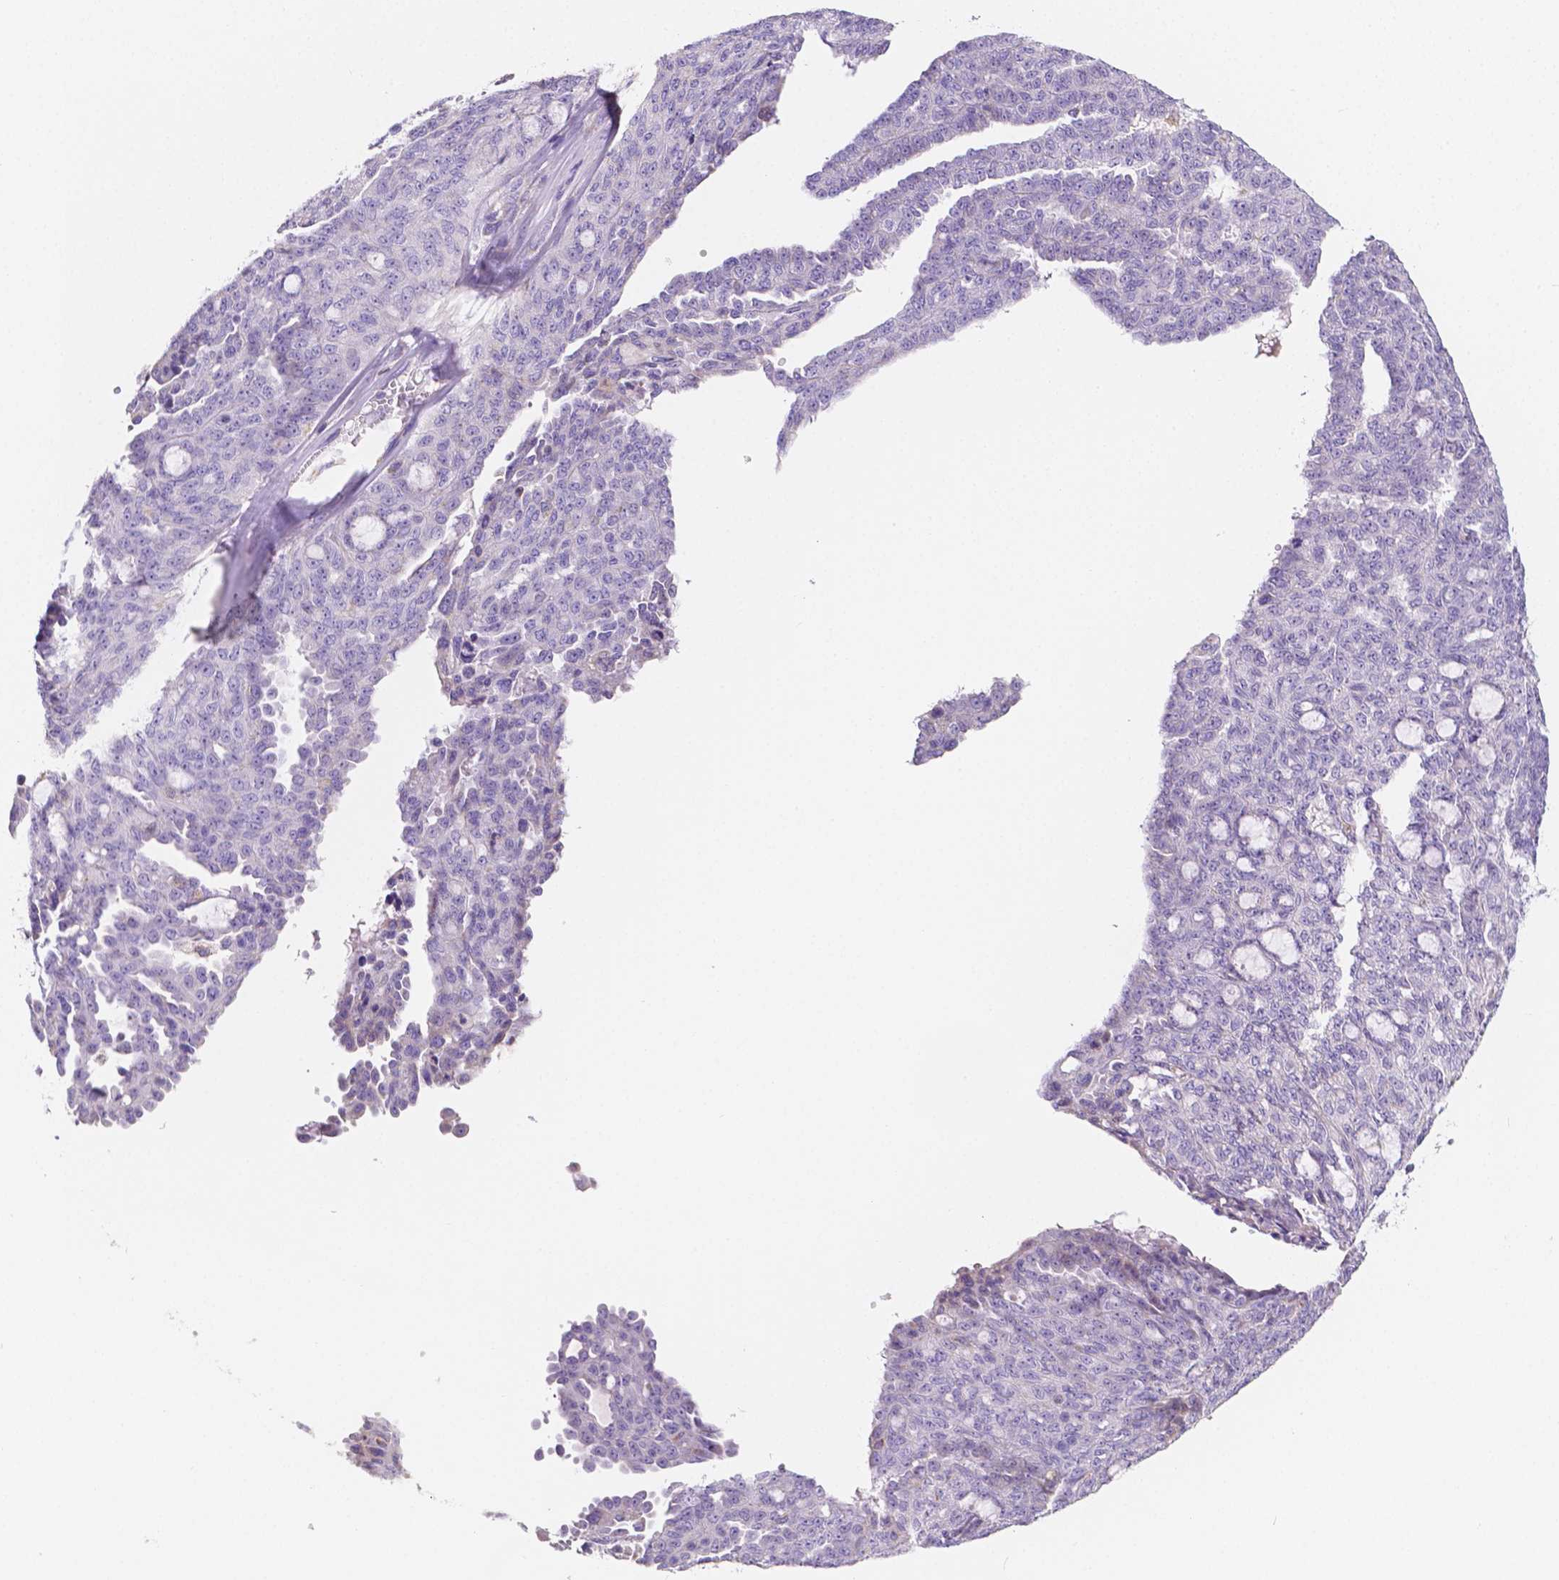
{"staining": {"intensity": "negative", "quantity": "none", "location": "none"}, "tissue": "ovarian cancer", "cell_type": "Tumor cells", "image_type": "cancer", "snomed": [{"axis": "morphology", "description": "Cystadenocarcinoma, serous, NOS"}, {"axis": "topography", "description": "Ovary"}], "caption": "Protein analysis of ovarian serous cystadenocarcinoma displays no significant staining in tumor cells.", "gene": "TMEM130", "patient": {"sex": "female", "age": 71}}